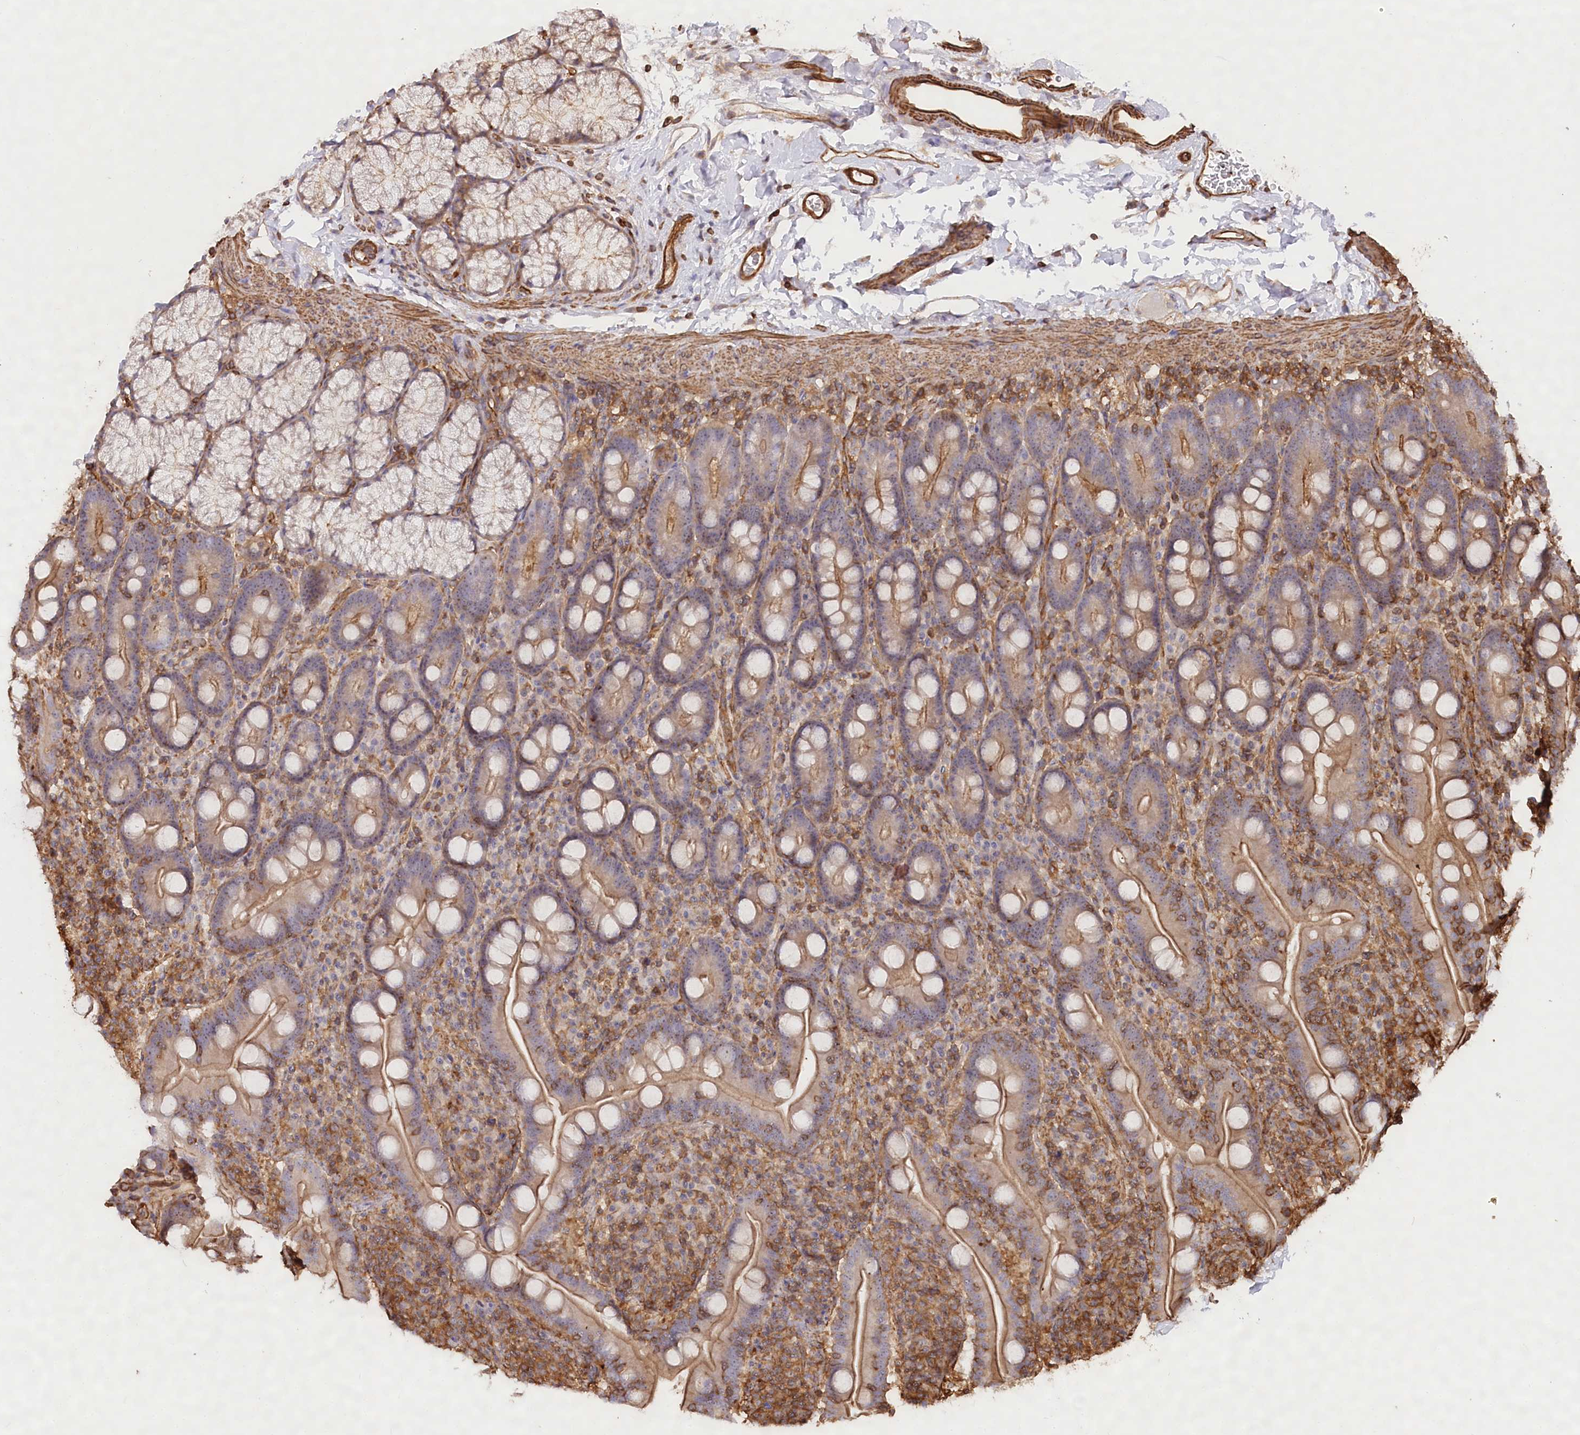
{"staining": {"intensity": "moderate", "quantity": "25%-75%", "location": "cytoplasmic/membranous"}, "tissue": "duodenum", "cell_type": "Glandular cells", "image_type": "normal", "snomed": [{"axis": "morphology", "description": "Normal tissue, NOS"}, {"axis": "topography", "description": "Duodenum"}], "caption": "Immunohistochemical staining of benign human duodenum displays 25%-75% levels of moderate cytoplasmic/membranous protein positivity in about 25%-75% of glandular cells.", "gene": "WDR36", "patient": {"sex": "male", "age": 35}}